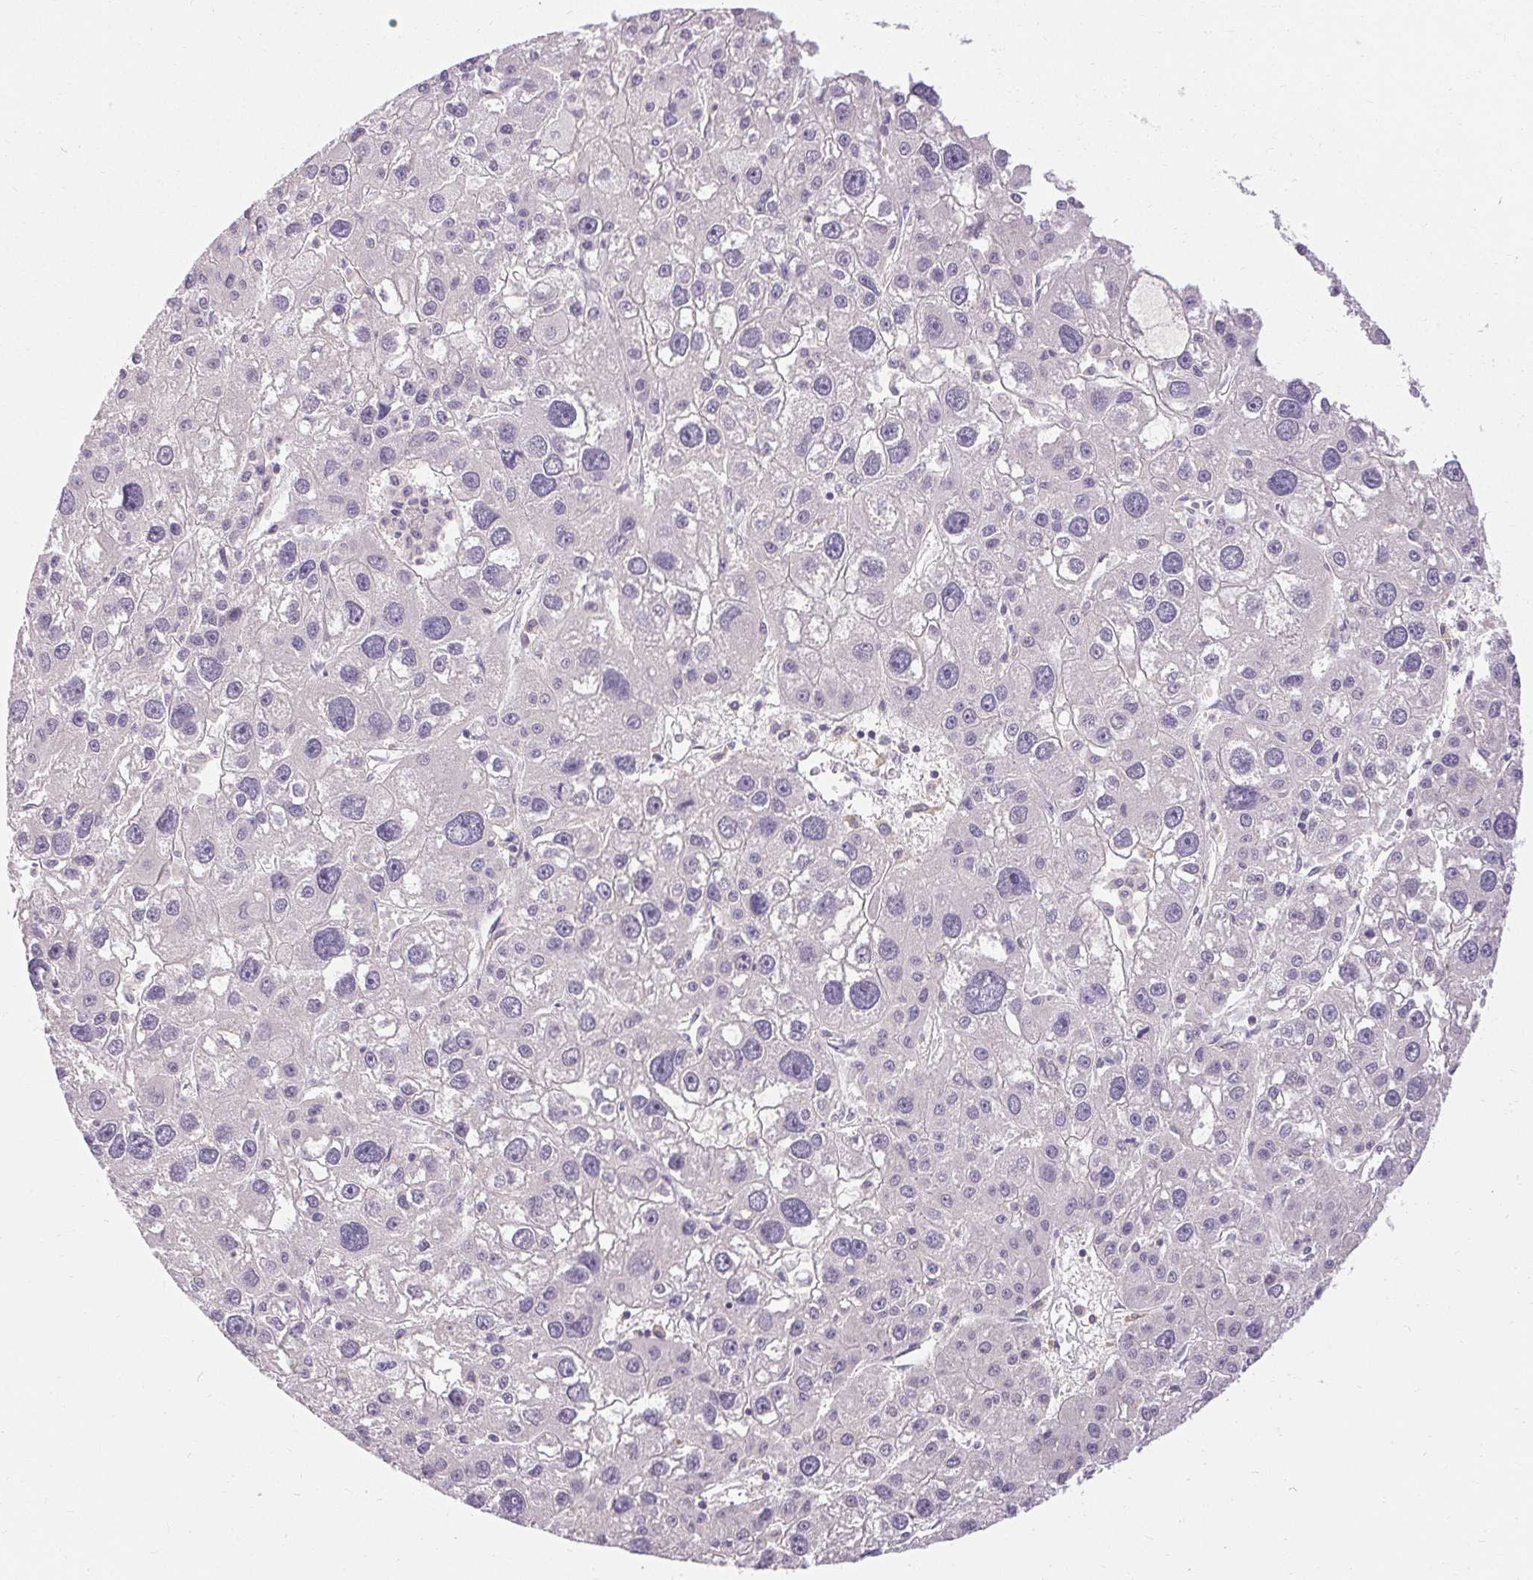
{"staining": {"intensity": "negative", "quantity": "none", "location": "none"}, "tissue": "liver cancer", "cell_type": "Tumor cells", "image_type": "cancer", "snomed": [{"axis": "morphology", "description": "Carcinoma, Hepatocellular, NOS"}, {"axis": "topography", "description": "Liver"}], "caption": "An immunohistochemistry (IHC) photomicrograph of liver cancer is shown. There is no staining in tumor cells of liver cancer.", "gene": "TMEM52B", "patient": {"sex": "male", "age": 73}}